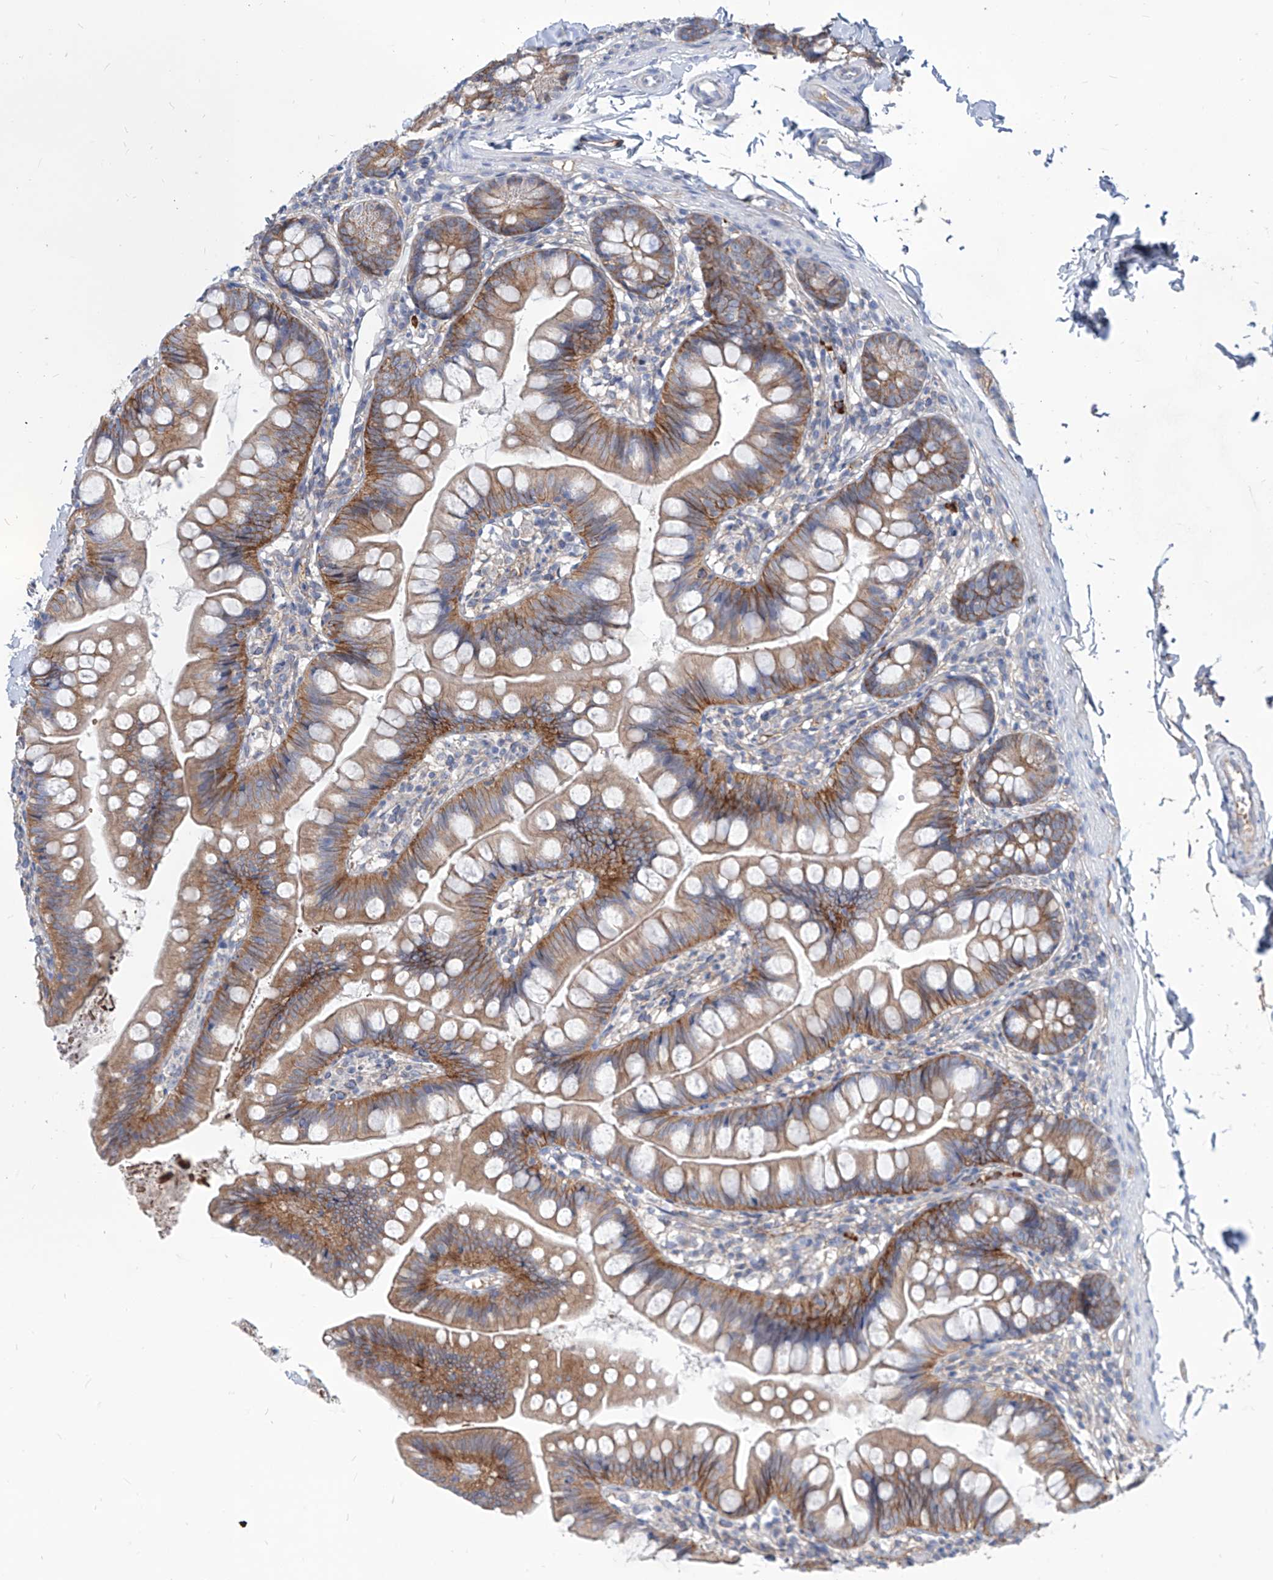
{"staining": {"intensity": "moderate", "quantity": ">75%", "location": "cytoplasmic/membranous"}, "tissue": "small intestine", "cell_type": "Glandular cells", "image_type": "normal", "snomed": [{"axis": "morphology", "description": "Normal tissue, NOS"}, {"axis": "topography", "description": "Small intestine"}], "caption": "The micrograph shows a brown stain indicating the presence of a protein in the cytoplasmic/membranous of glandular cells in small intestine. Using DAB (3,3'-diaminobenzidine) (brown) and hematoxylin (blue) stains, captured at high magnification using brightfield microscopy.", "gene": "AKAP10", "patient": {"sex": "male", "age": 7}}